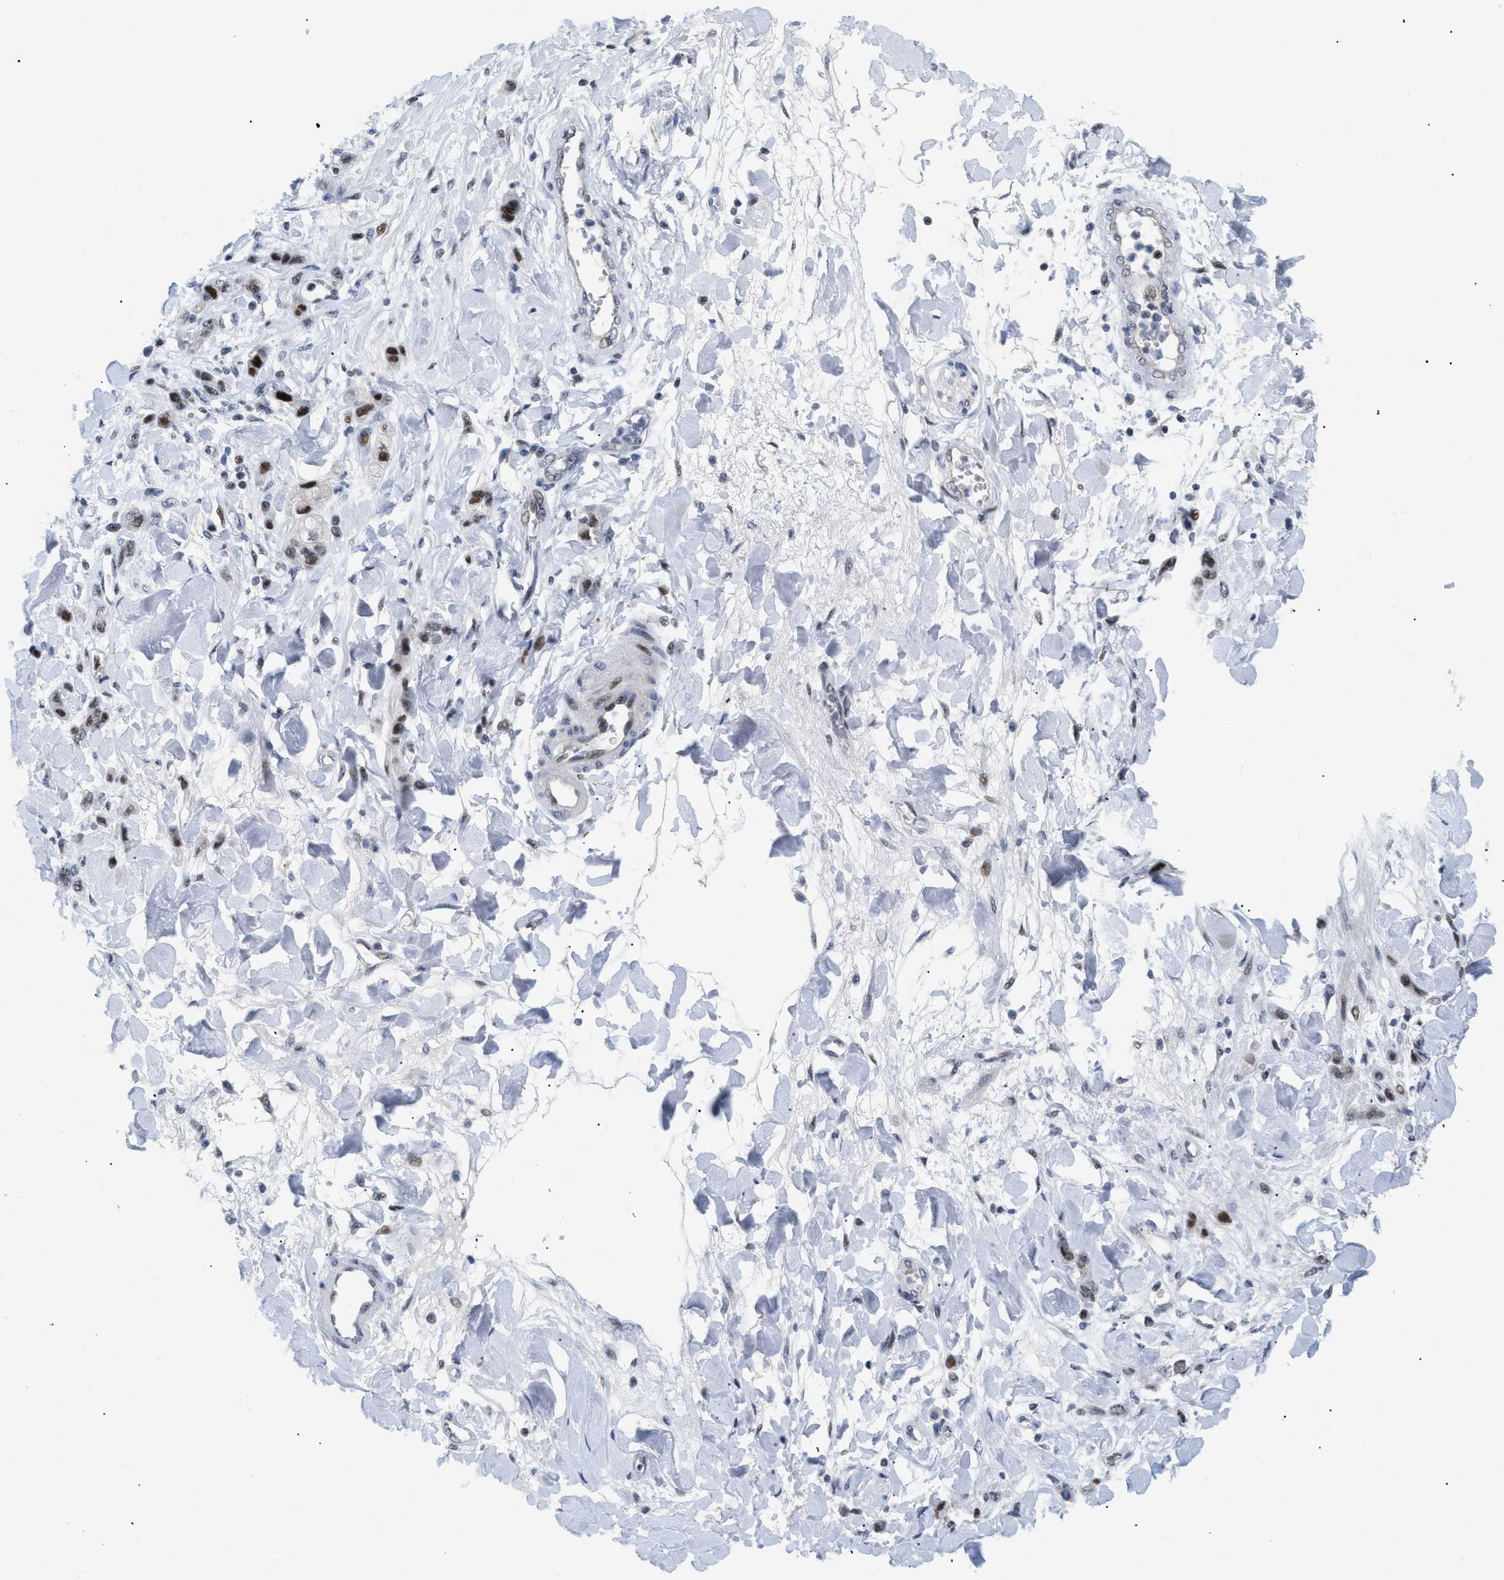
{"staining": {"intensity": "strong", "quantity": ">75%", "location": "nuclear"}, "tissue": "stomach cancer", "cell_type": "Tumor cells", "image_type": "cancer", "snomed": [{"axis": "morphology", "description": "Normal tissue, NOS"}, {"axis": "morphology", "description": "Adenocarcinoma, NOS"}, {"axis": "topography", "description": "Stomach"}], "caption": "IHC image of human stomach cancer stained for a protein (brown), which shows high levels of strong nuclear positivity in about >75% of tumor cells.", "gene": "MED1", "patient": {"sex": "male", "age": 82}}